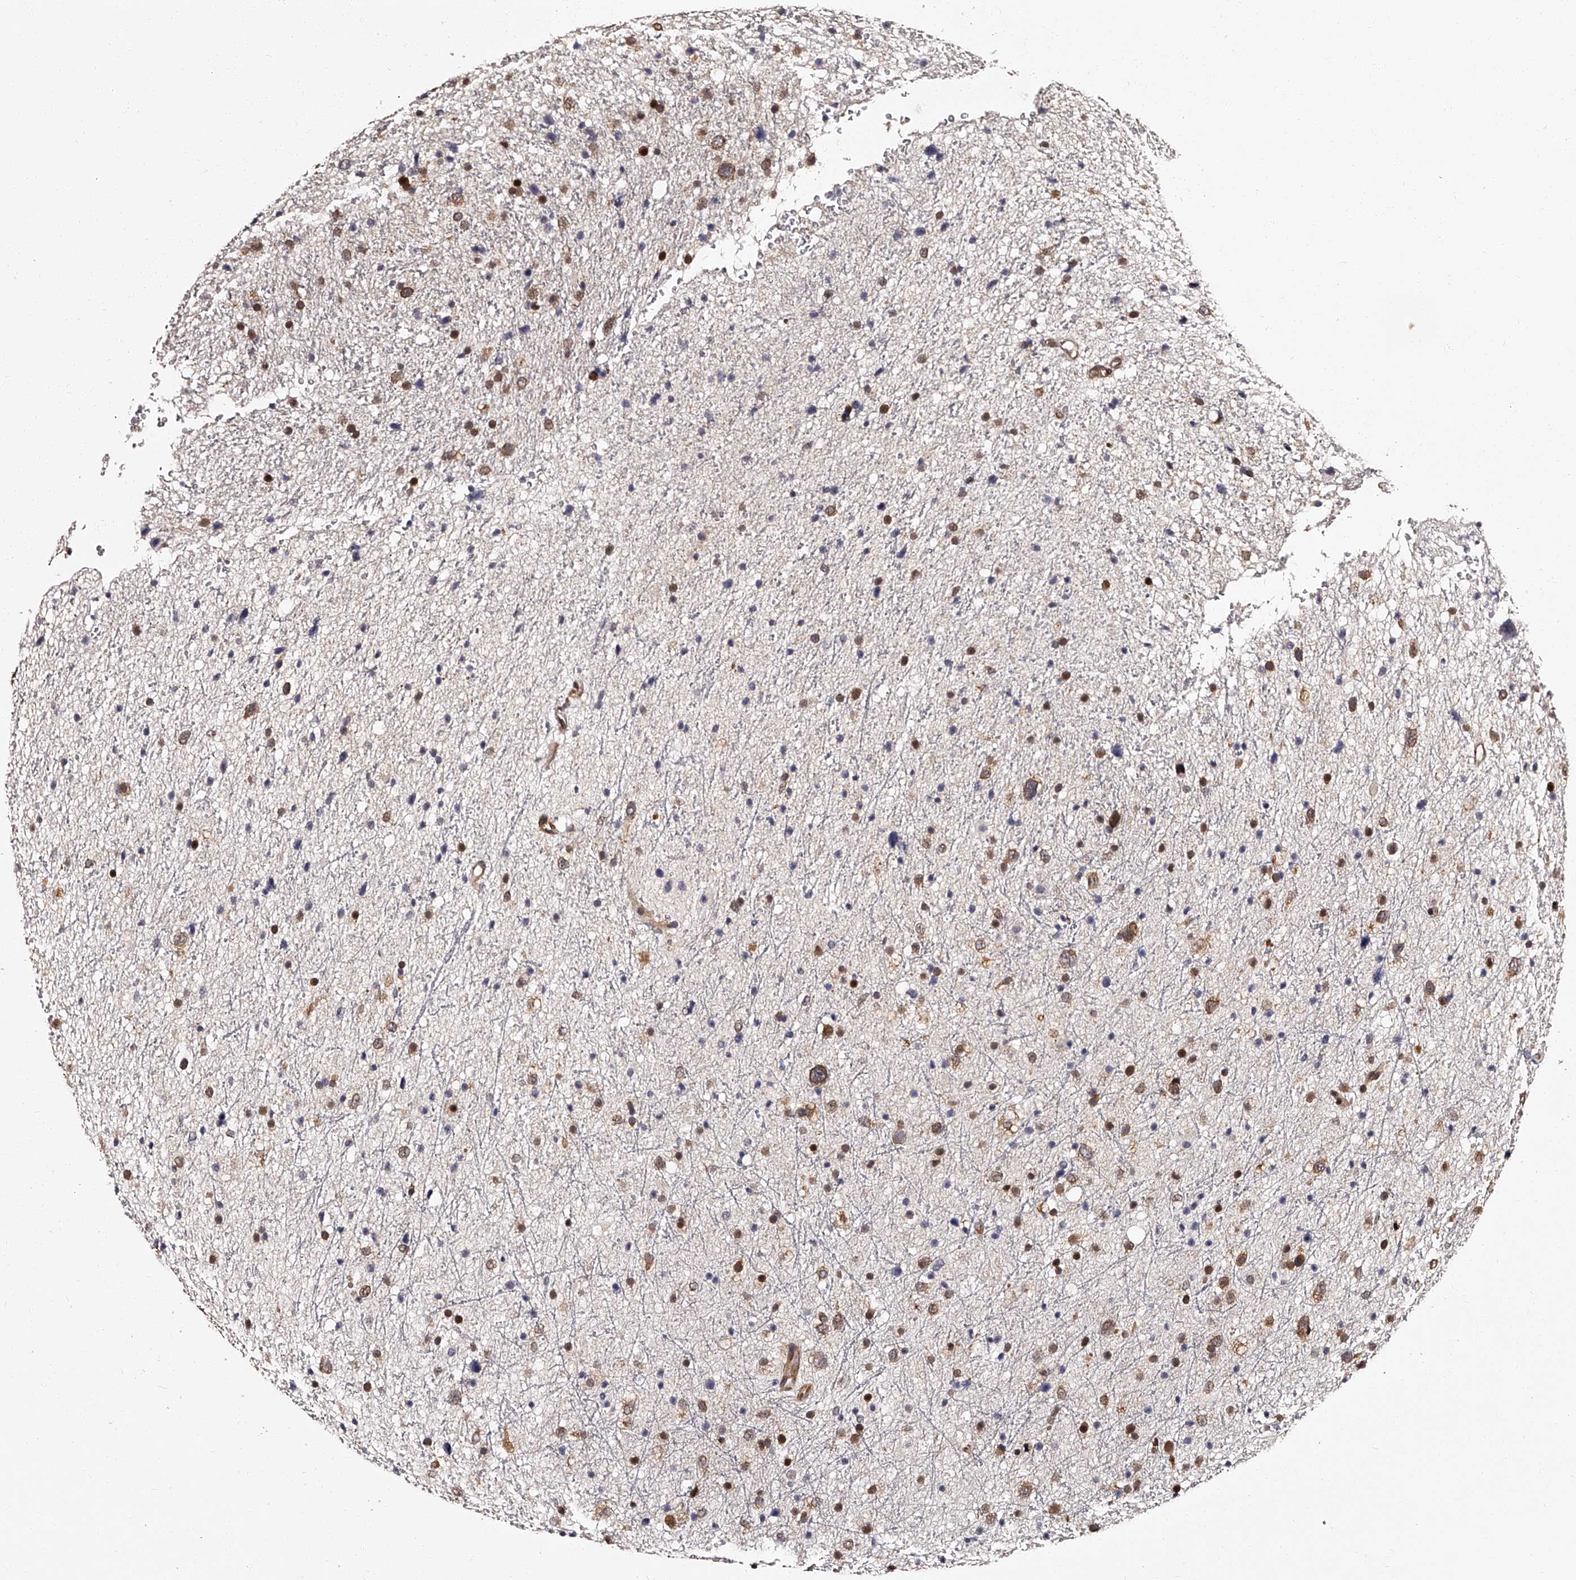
{"staining": {"intensity": "moderate", "quantity": "25%-75%", "location": "cytoplasmic/membranous"}, "tissue": "glioma", "cell_type": "Tumor cells", "image_type": "cancer", "snomed": [{"axis": "morphology", "description": "Glioma, malignant, Low grade"}, {"axis": "topography", "description": "Brain"}], "caption": "An IHC histopathology image of tumor tissue is shown. Protein staining in brown shows moderate cytoplasmic/membranous positivity in glioma within tumor cells. The protein of interest is stained brown, and the nuclei are stained in blue (DAB IHC with brightfield microscopy, high magnification).", "gene": "RSC1A1", "patient": {"sex": "female", "age": 37}}